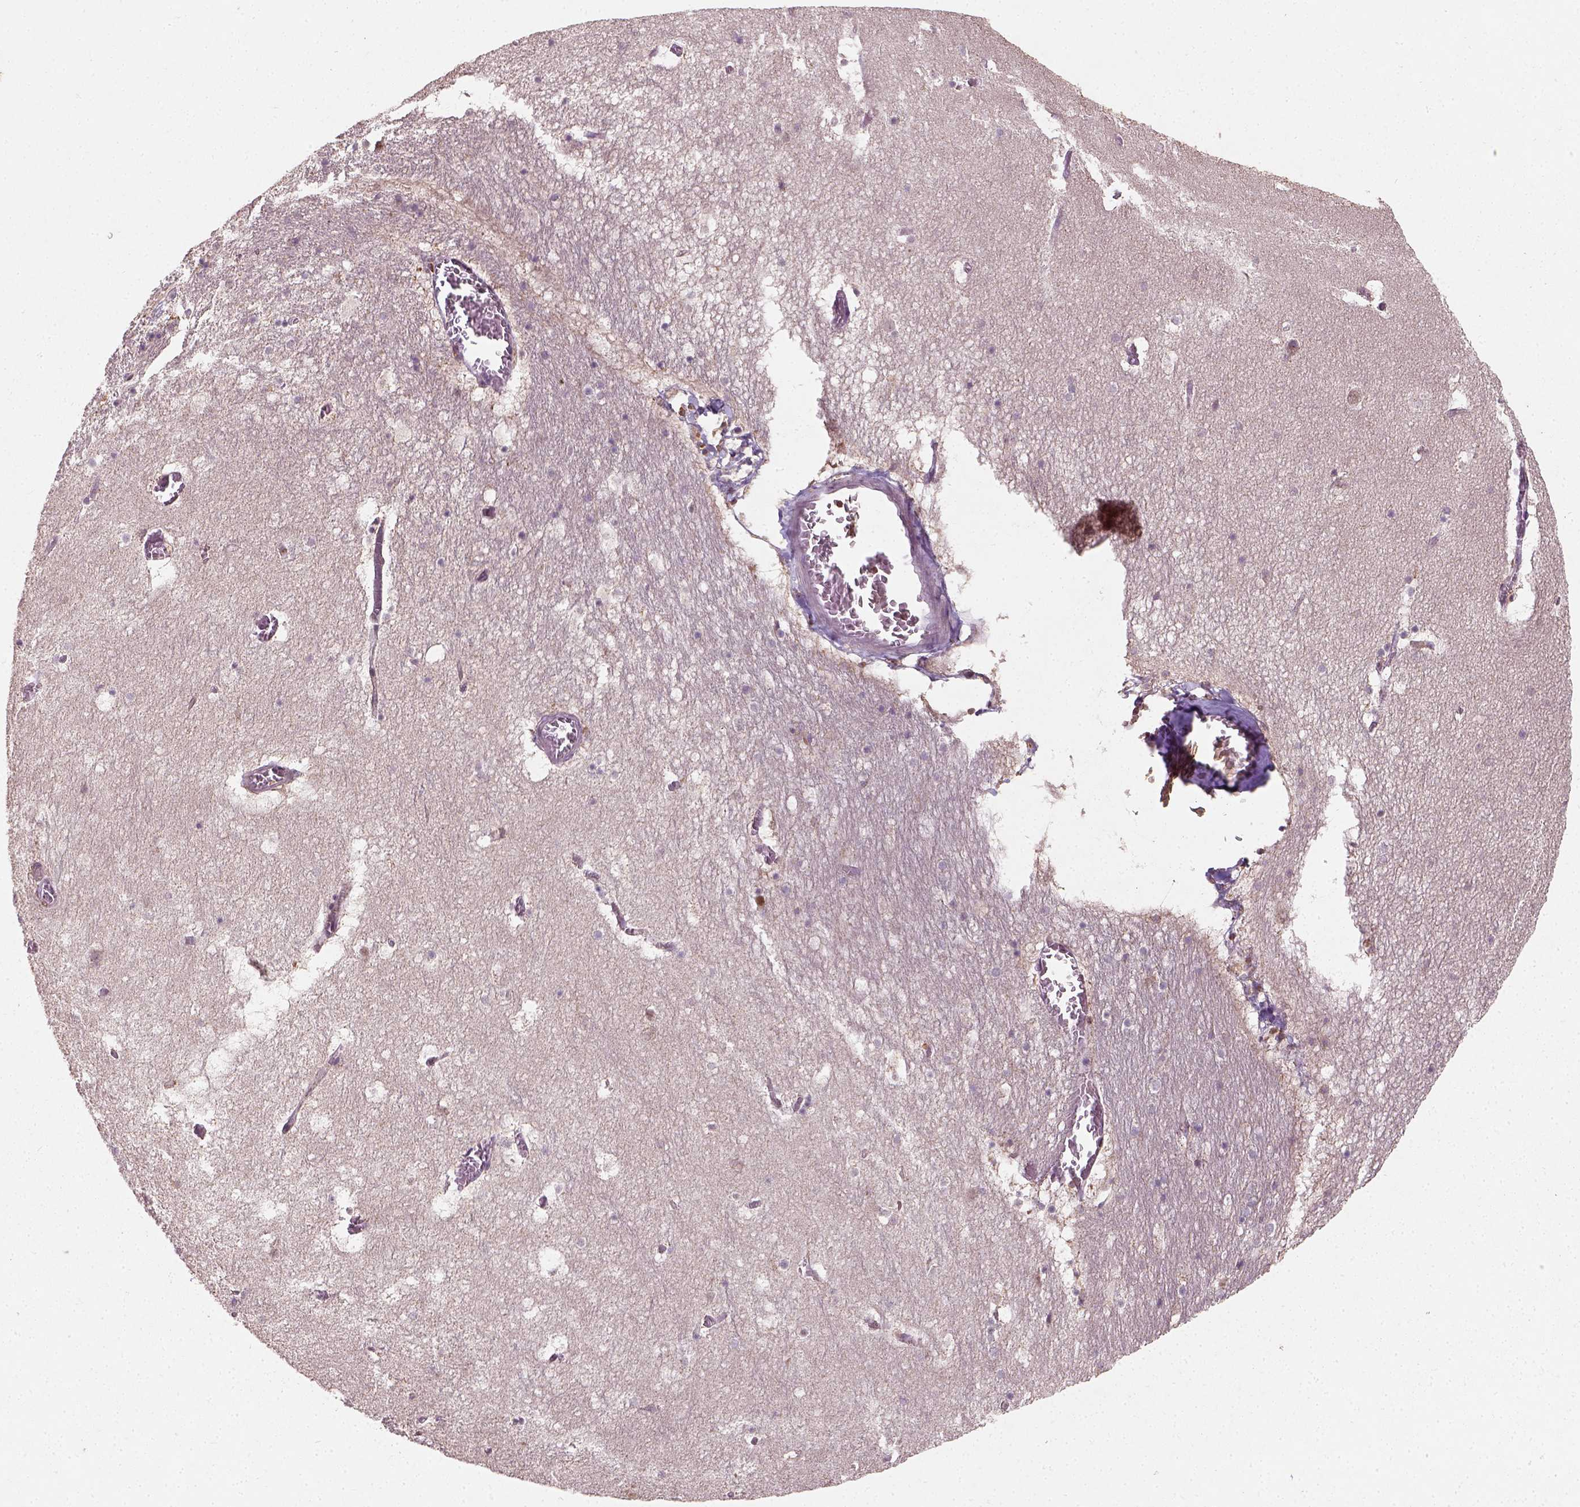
{"staining": {"intensity": "negative", "quantity": "none", "location": "none"}, "tissue": "hippocampus", "cell_type": "Glial cells", "image_type": "normal", "snomed": [{"axis": "morphology", "description": "Normal tissue, NOS"}, {"axis": "topography", "description": "Hippocampus"}], "caption": "Immunohistochemistry micrograph of normal hippocampus stained for a protein (brown), which exhibits no positivity in glial cells.", "gene": "CAMKK1", "patient": {"sex": "male", "age": 45}}